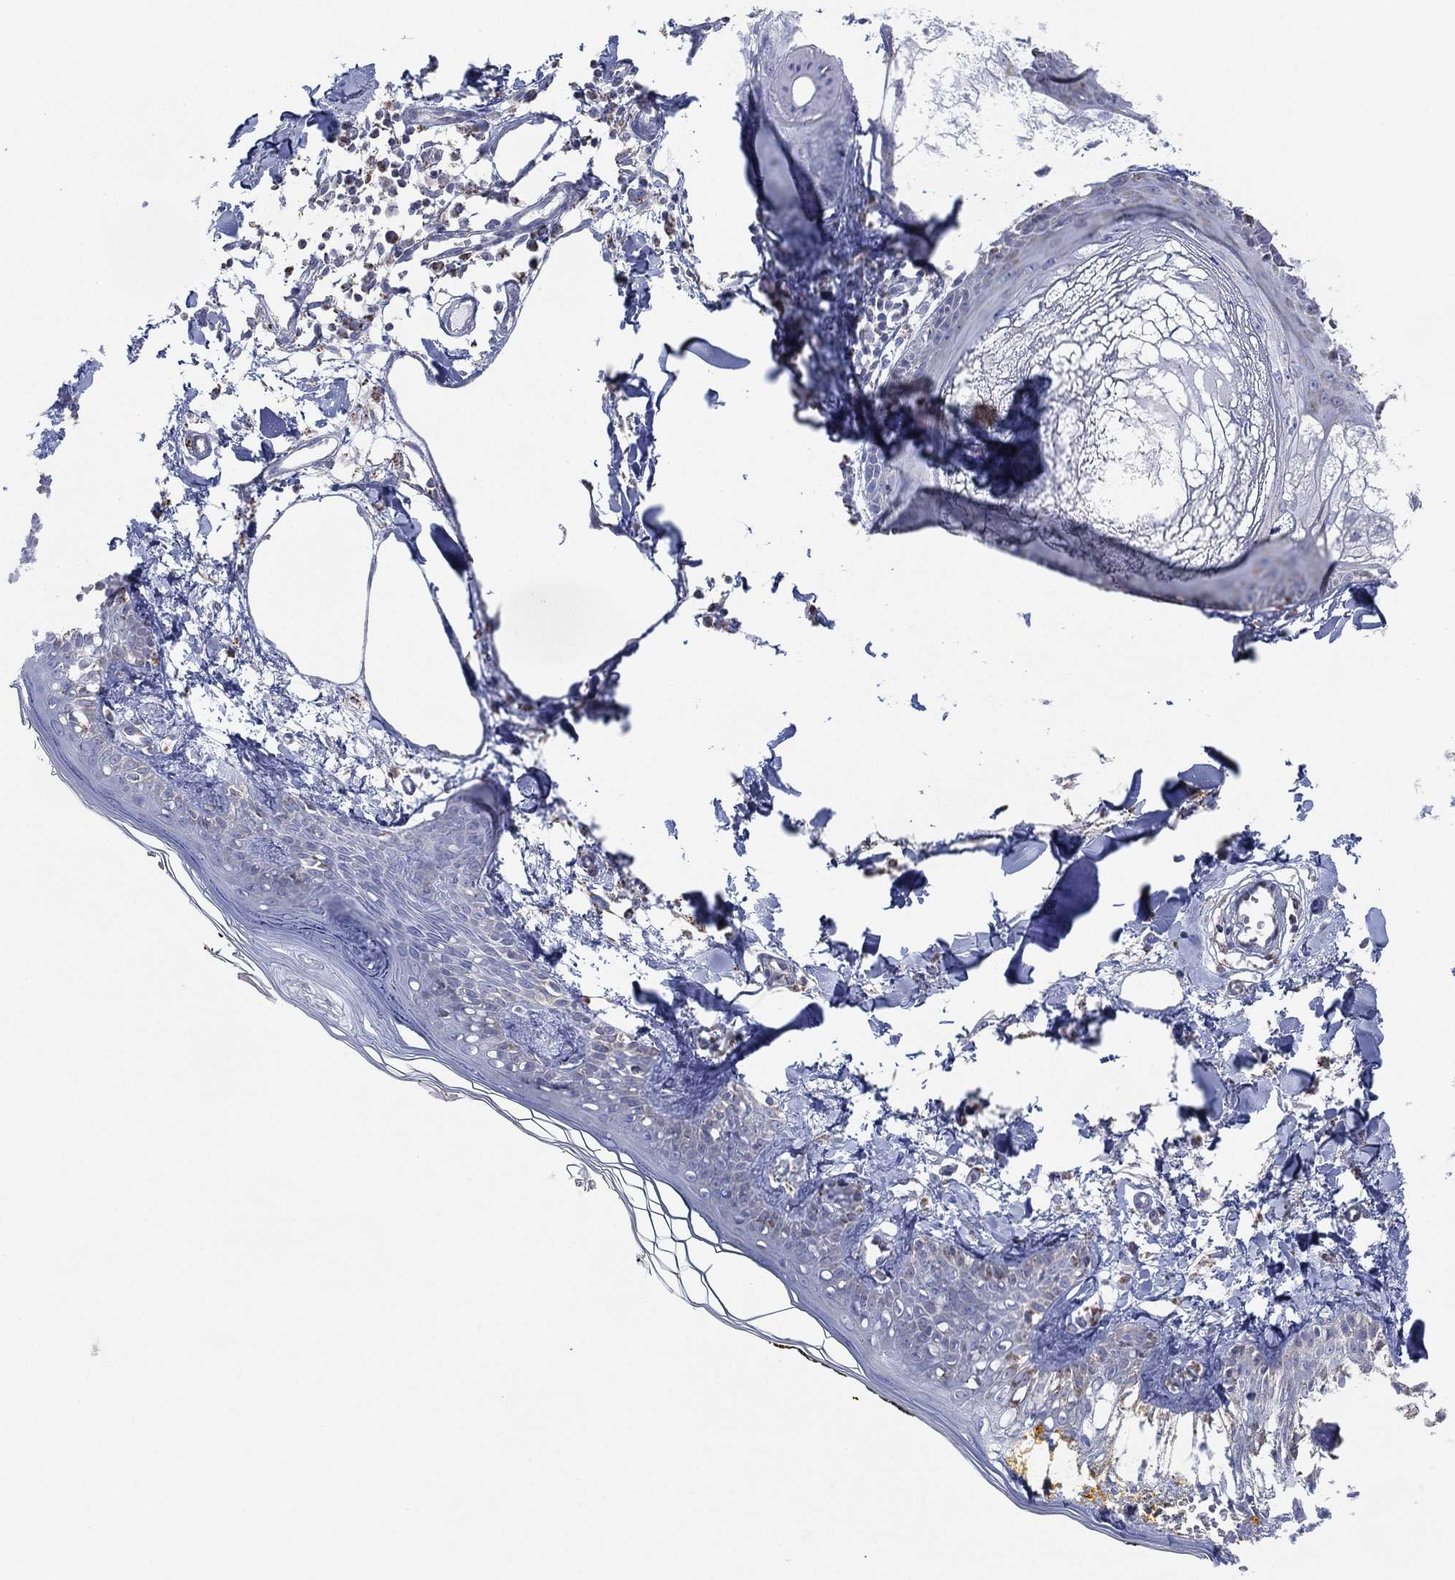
{"staining": {"intensity": "negative", "quantity": "none", "location": "none"}, "tissue": "skin", "cell_type": "Fibroblasts", "image_type": "normal", "snomed": [{"axis": "morphology", "description": "Normal tissue, NOS"}, {"axis": "topography", "description": "Skin"}], "caption": "Immunohistochemical staining of normal skin shows no significant staining in fibroblasts. (Brightfield microscopy of DAB (3,3'-diaminobenzidine) immunohistochemistry at high magnification).", "gene": "CFTR", "patient": {"sex": "male", "age": 76}}